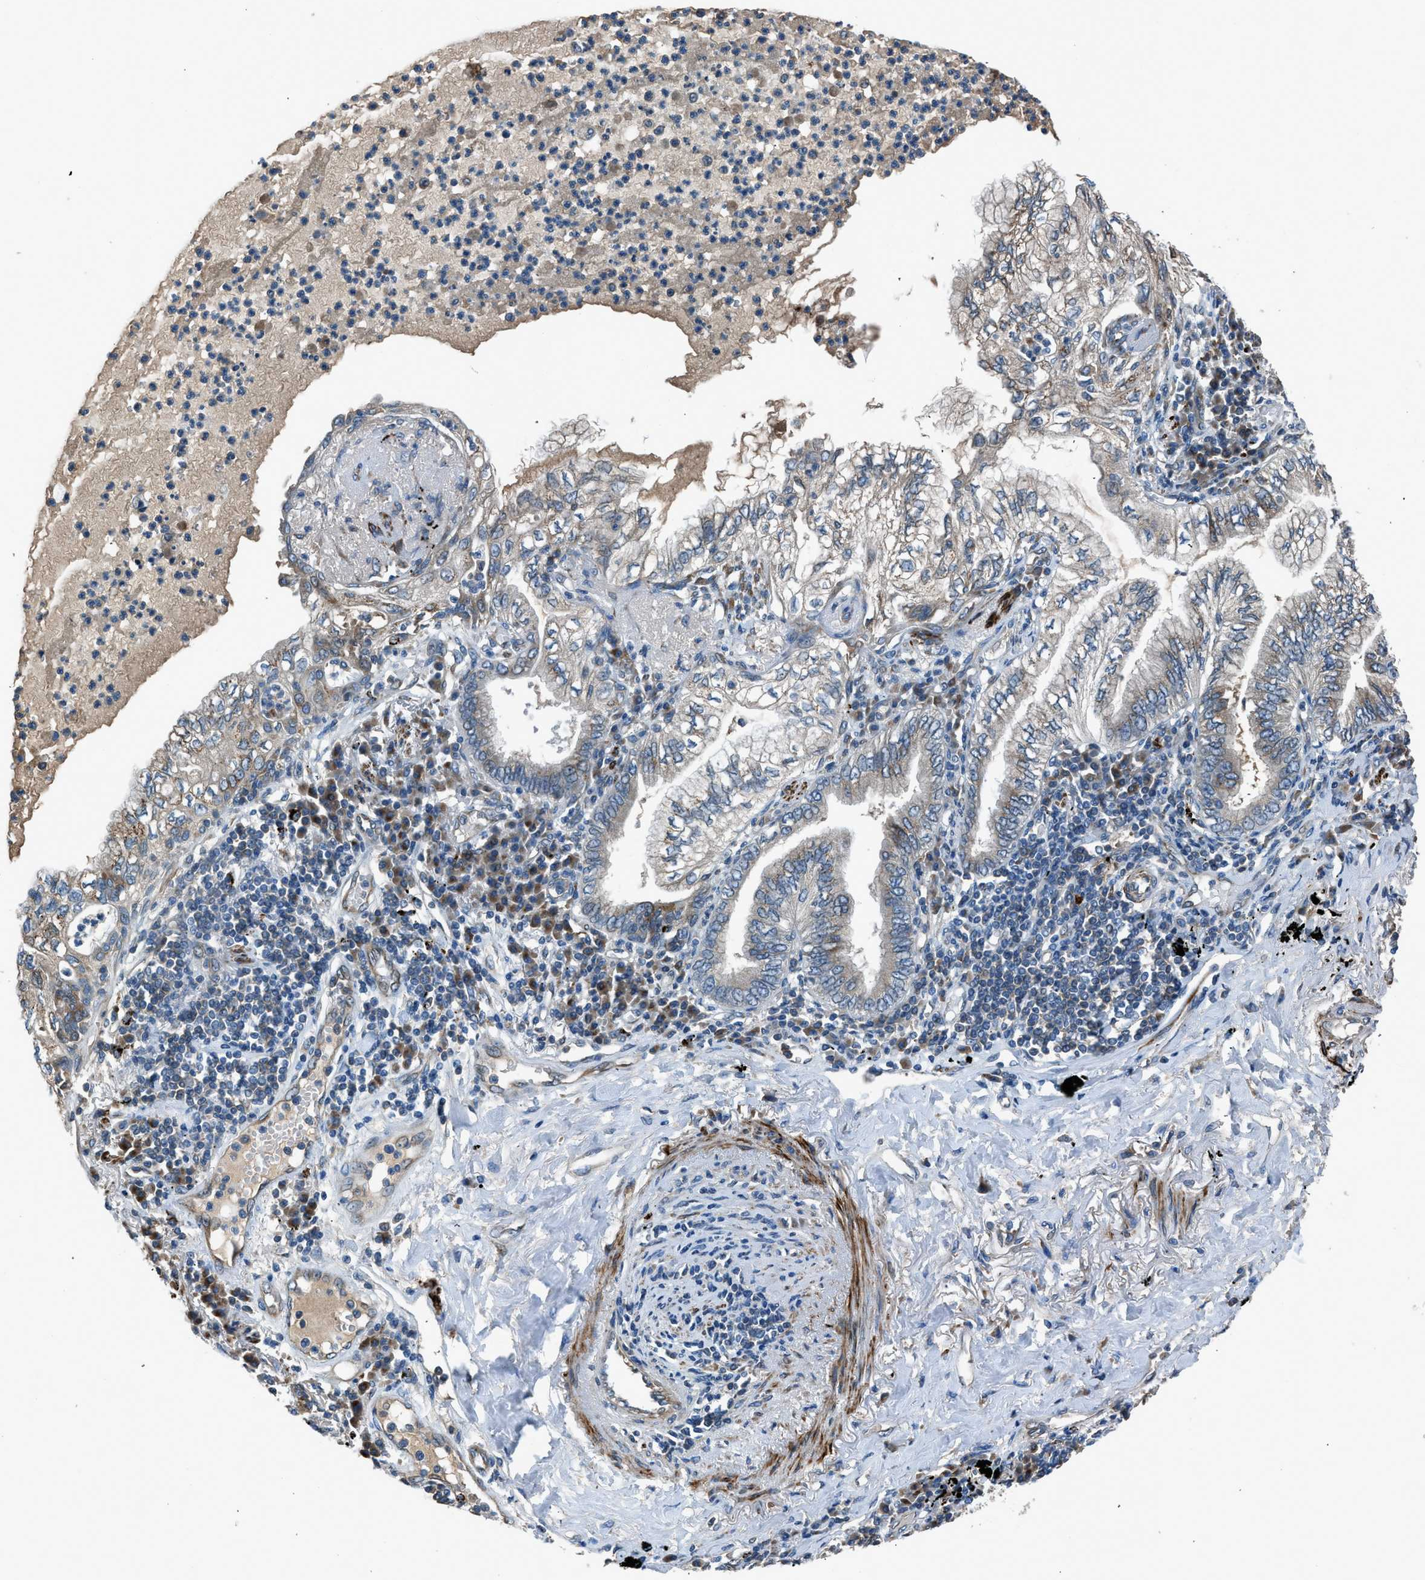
{"staining": {"intensity": "weak", "quantity": "<25%", "location": "cytoplasmic/membranous"}, "tissue": "lung cancer", "cell_type": "Tumor cells", "image_type": "cancer", "snomed": [{"axis": "morphology", "description": "Normal tissue, NOS"}, {"axis": "morphology", "description": "Adenocarcinoma, NOS"}, {"axis": "topography", "description": "Bronchus"}, {"axis": "topography", "description": "Lung"}], "caption": "Immunohistochemistry (IHC) histopathology image of lung cancer (adenocarcinoma) stained for a protein (brown), which shows no positivity in tumor cells.", "gene": "LMBR1", "patient": {"sex": "female", "age": 70}}